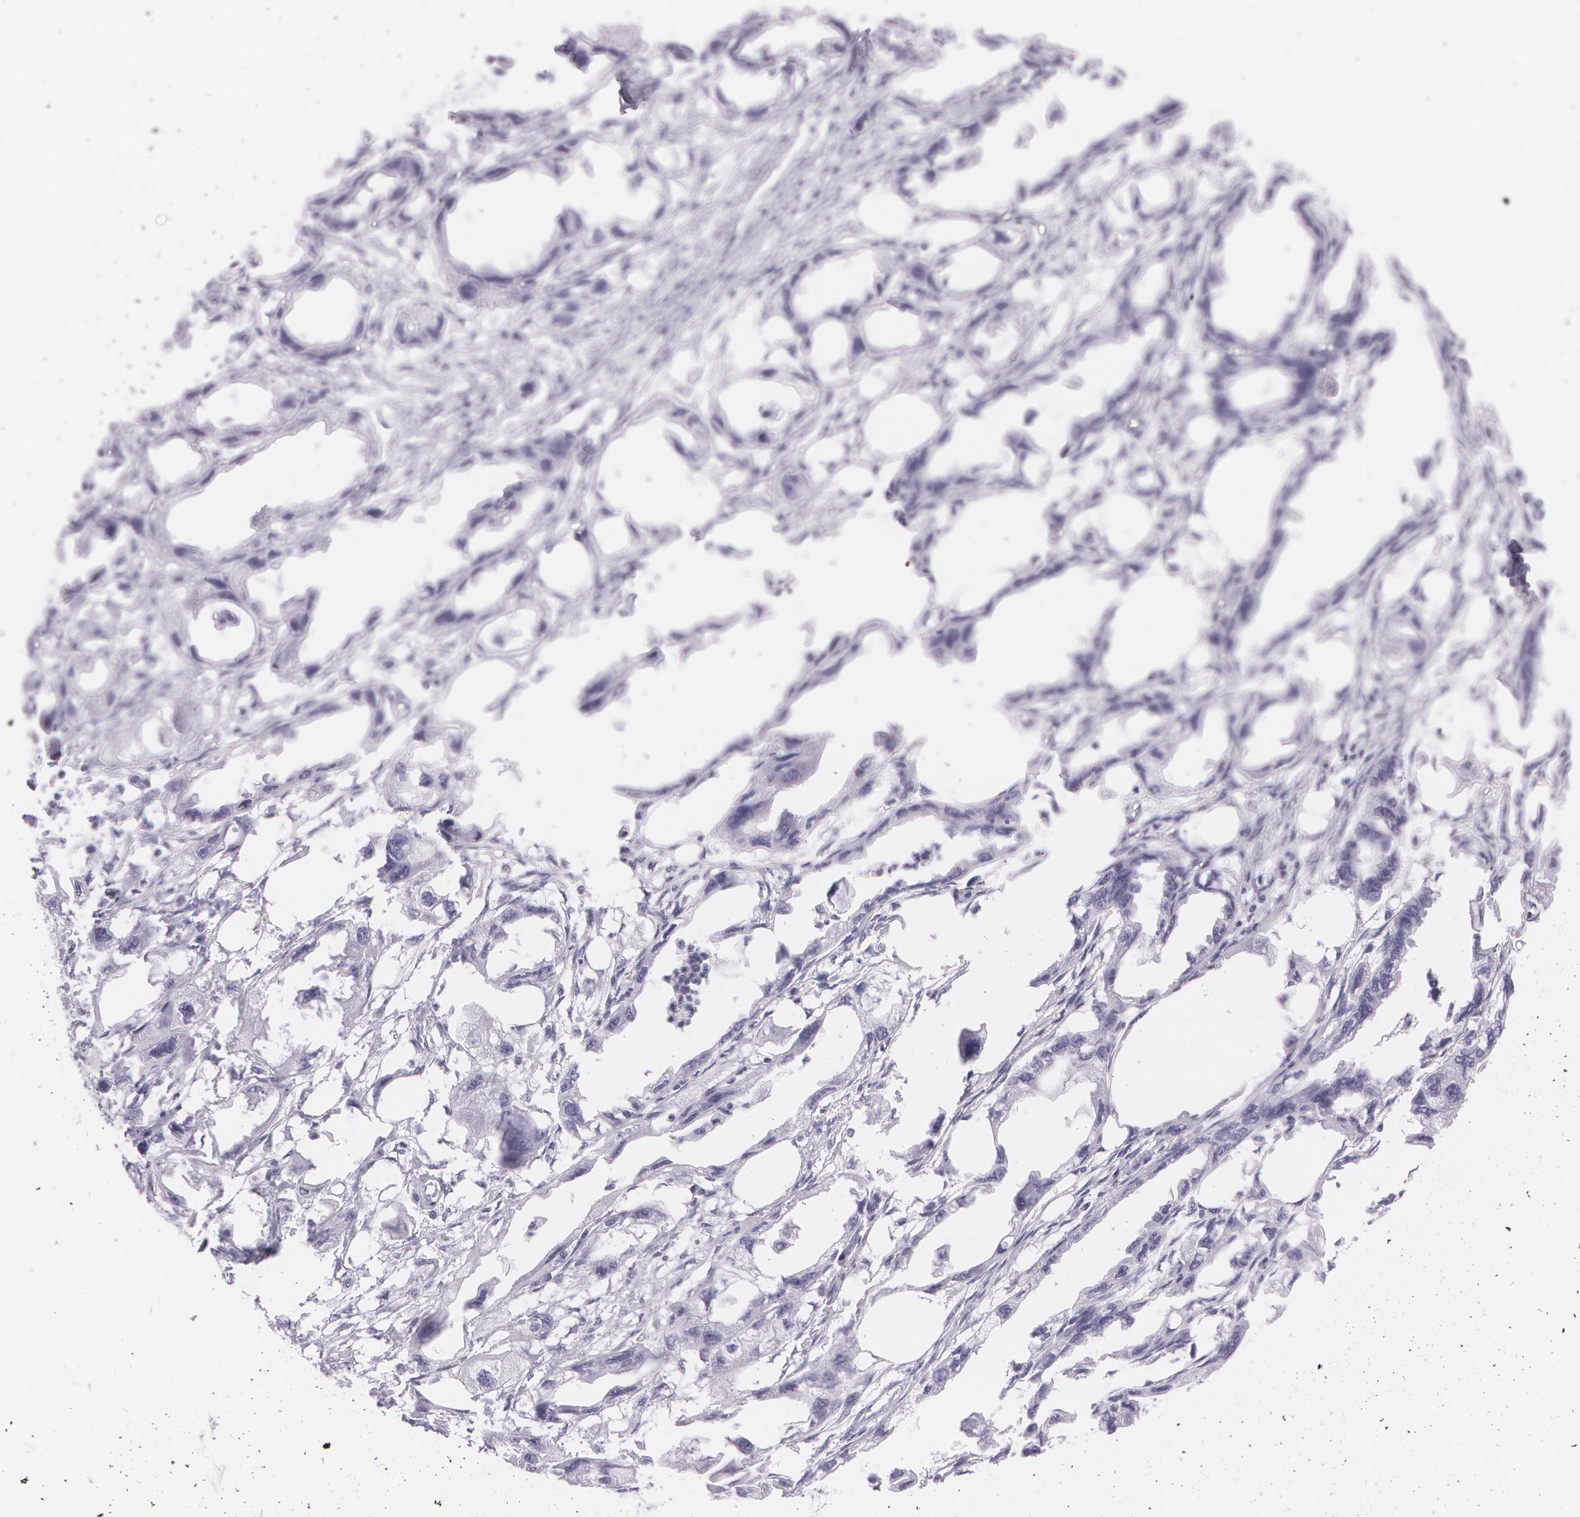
{"staining": {"intensity": "negative", "quantity": "none", "location": "none"}, "tissue": "endometrial cancer", "cell_type": "Tumor cells", "image_type": "cancer", "snomed": [{"axis": "morphology", "description": "Adenocarcinoma, NOS"}, {"axis": "topography", "description": "Endometrium"}], "caption": "Endometrial cancer (adenocarcinoma) was stained to show a protein in brown. There is no significant staining in tumor cells.", "gene": "SNCG", "patient": {"sex": "female", "age": 67}}